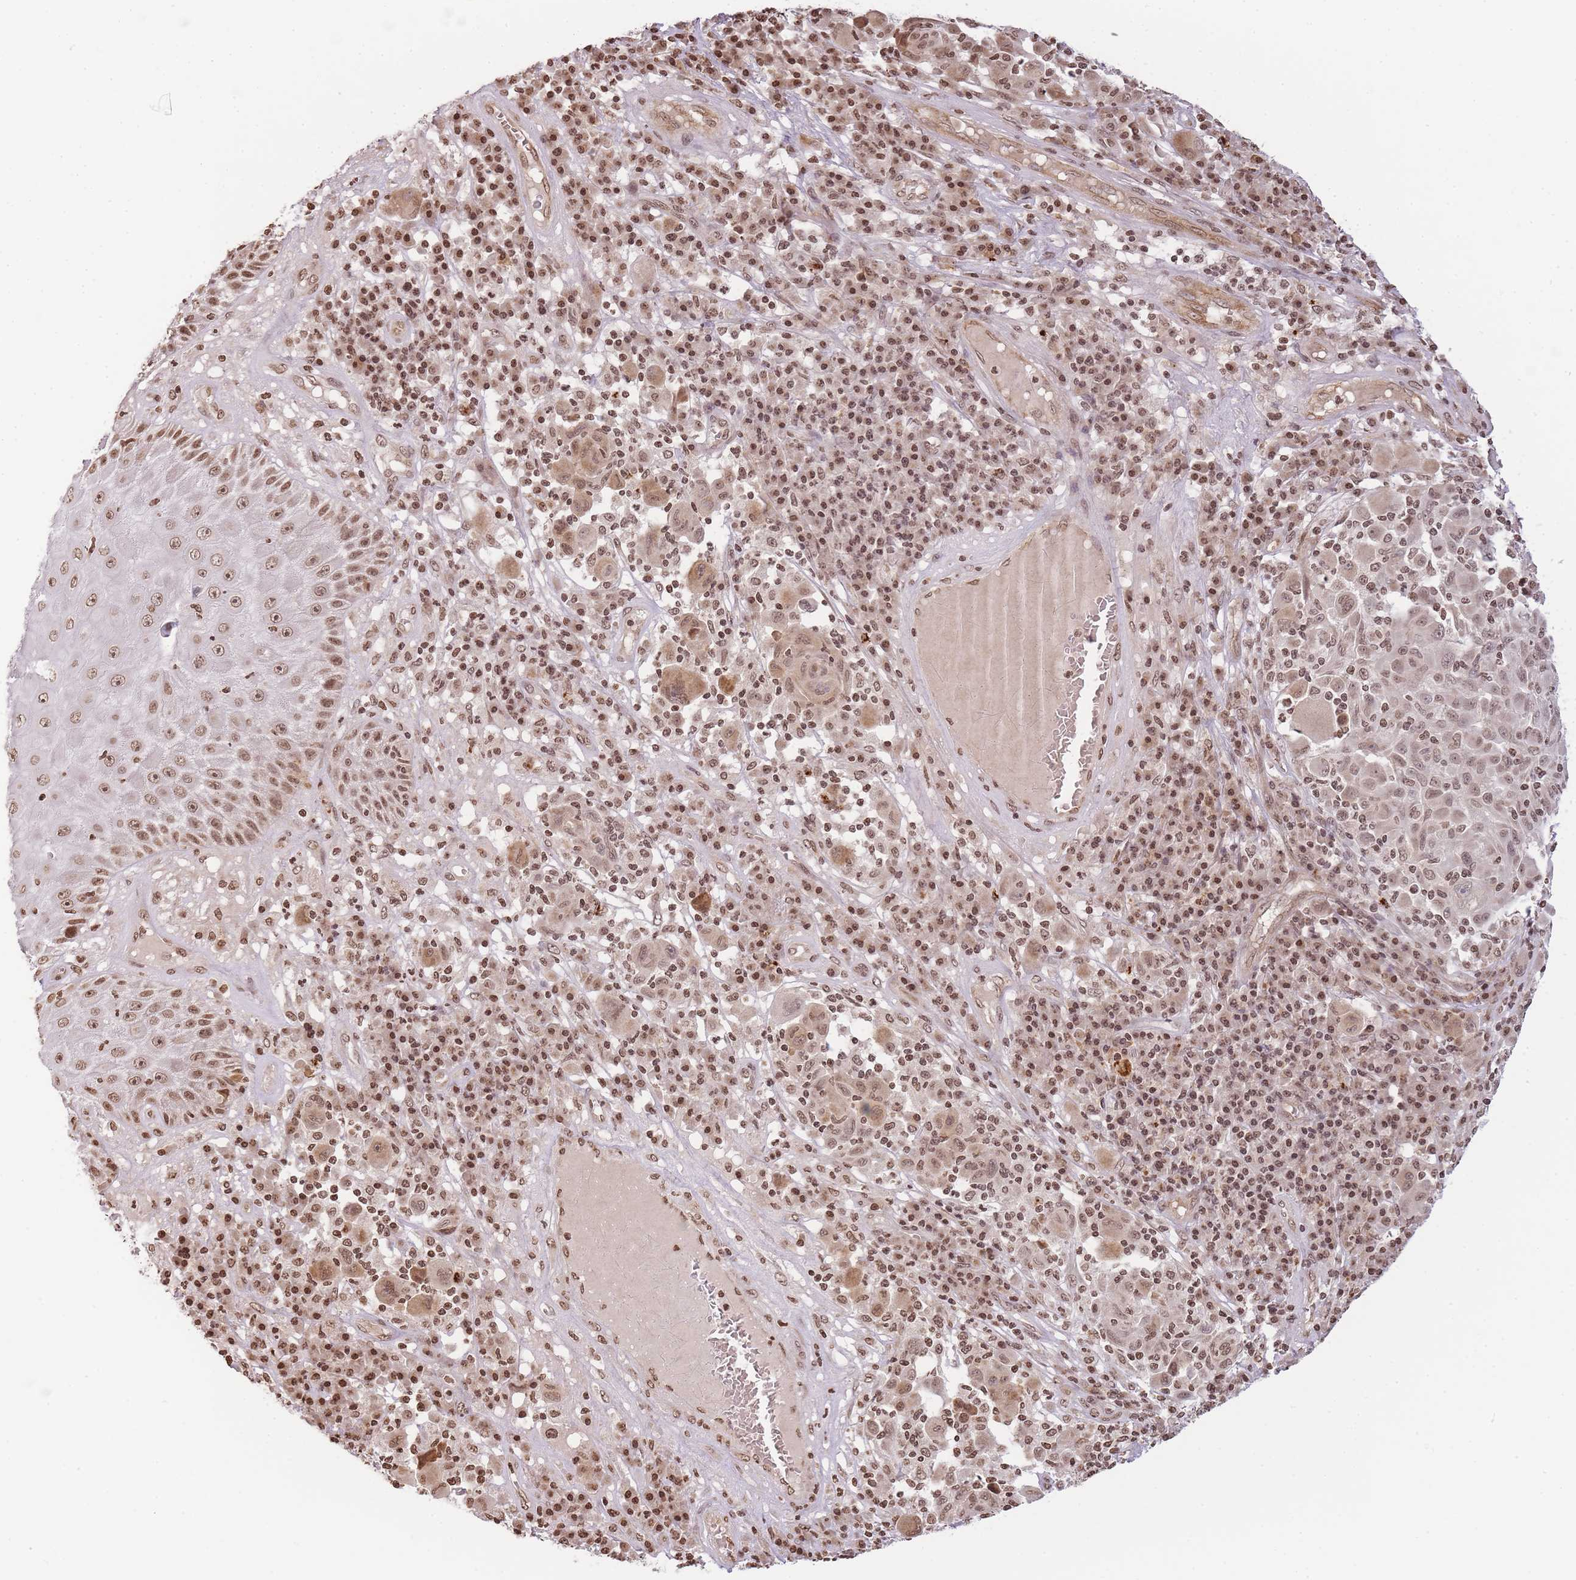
{"staining": {"intensity": "moderate", "quantity": ">75%", "location": "nuclear"}, "tissue": "melanoma", "cell_type": "Tumor cells", "image_type": "cancer", "snomed": [{"axis": "morphology", "description": "Malignant melanoma, NOS"}, {"axis": "topography", "description": "Skin"}], "caption": "Immunohistochemistry (IHC) of melanoma displays medium levels of moderate nuclear positivity in approximately >75% of tumor cells.", "gene": "WWTR1", "patient": {"sex": "male", "age": 53}}